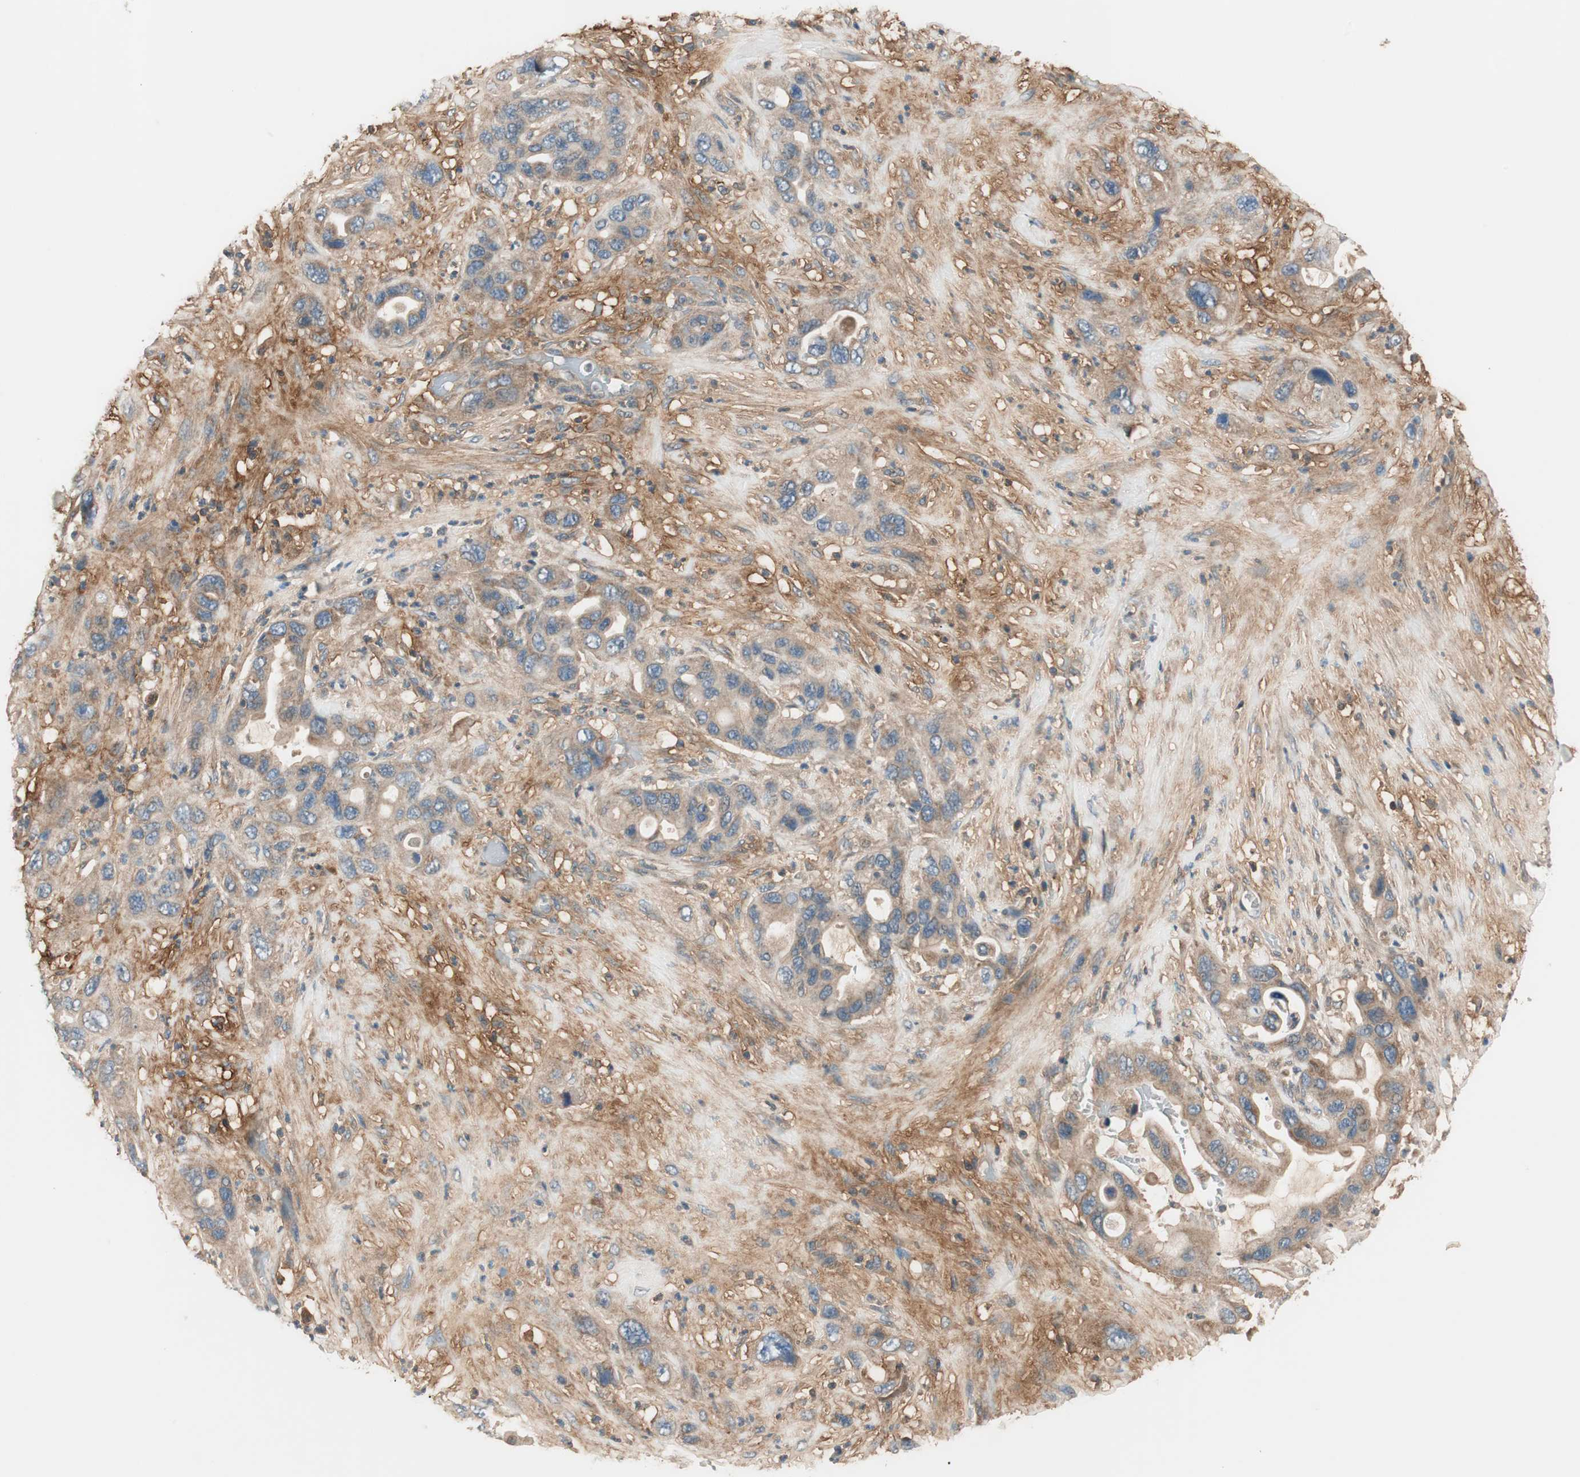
{"staining": {"intensity": "weak", "quantity": "25%-75%", "location": "cytoplasmic/membranous"}, "tissue": "pancreatic cancer", "cell_type": "Tumor cells", "image_type": "cancer", "snomed": [{"axis": "morphology", "description": "Adenocarcinoma, NOS"}, {"axis": "topography", "description": "Pancreas"}], "caption": "IHC of human adenocarcinoma (pancreatic) demonstrates low levels of weak cytoplasmic/membranous positivity in approximately 25%-75% of tumor cells. (IHC, brightfield microscopy, high magnification).", "gene": "HPN", "patient": {"sex": "female", "age": 71}}